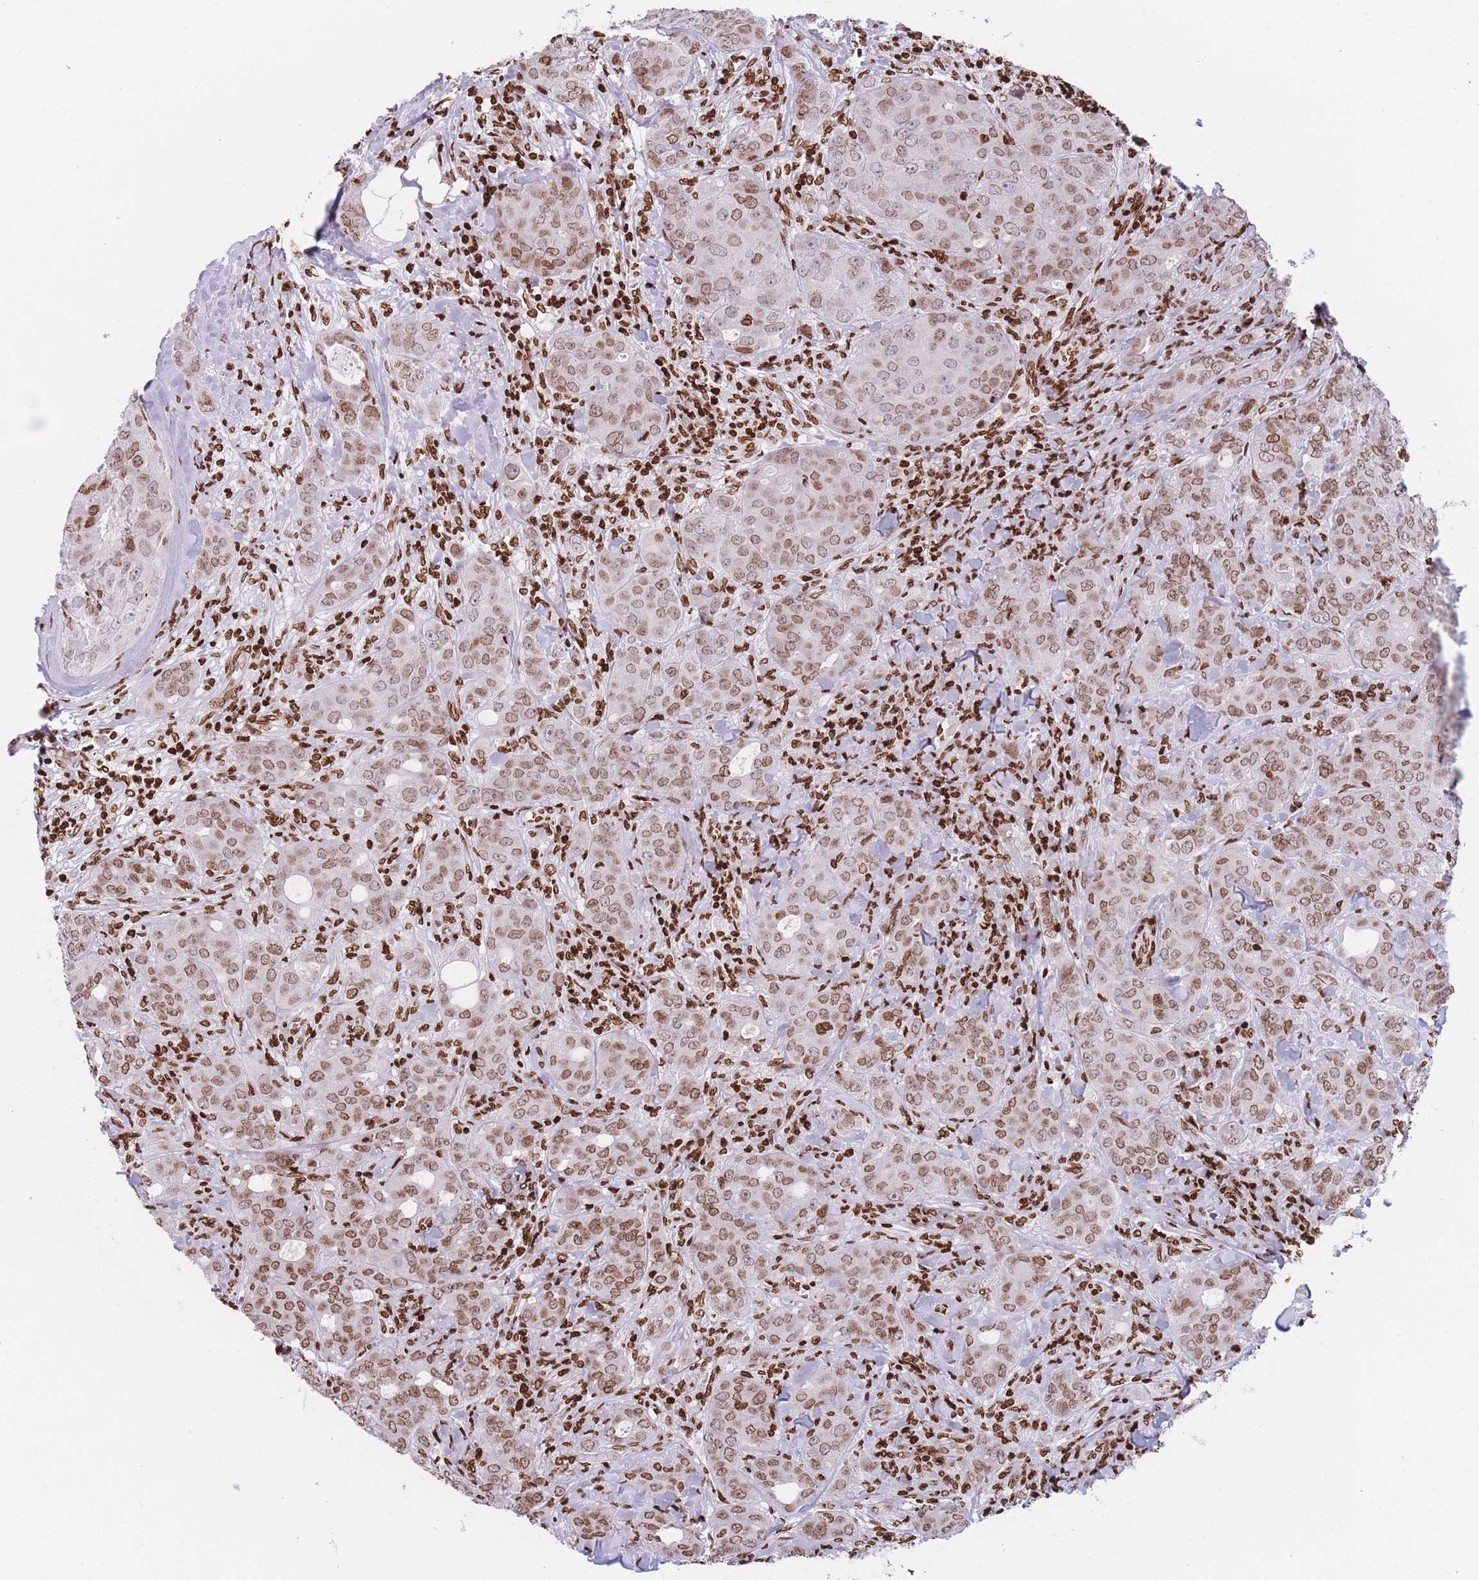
{"staining": {"intensity": "moderate", "quantity": ">75%", "location": "nuclear"}, "tissue": "breast cancer", "cell_type": "Tumor cells", "image_type": "cancer", "snomed": [{"axis": "morphology", "description": "Duct carcinoma"}, {"axis": "topography", "description": "Breast"}], "caption": "A brown stain labels moderate nuclear staining of a protein in human breast cancer (infiltrating ductal carcinoma) tumor cells.", "gene": "AK9", "patient": {"sex": "female", "age": 43}}